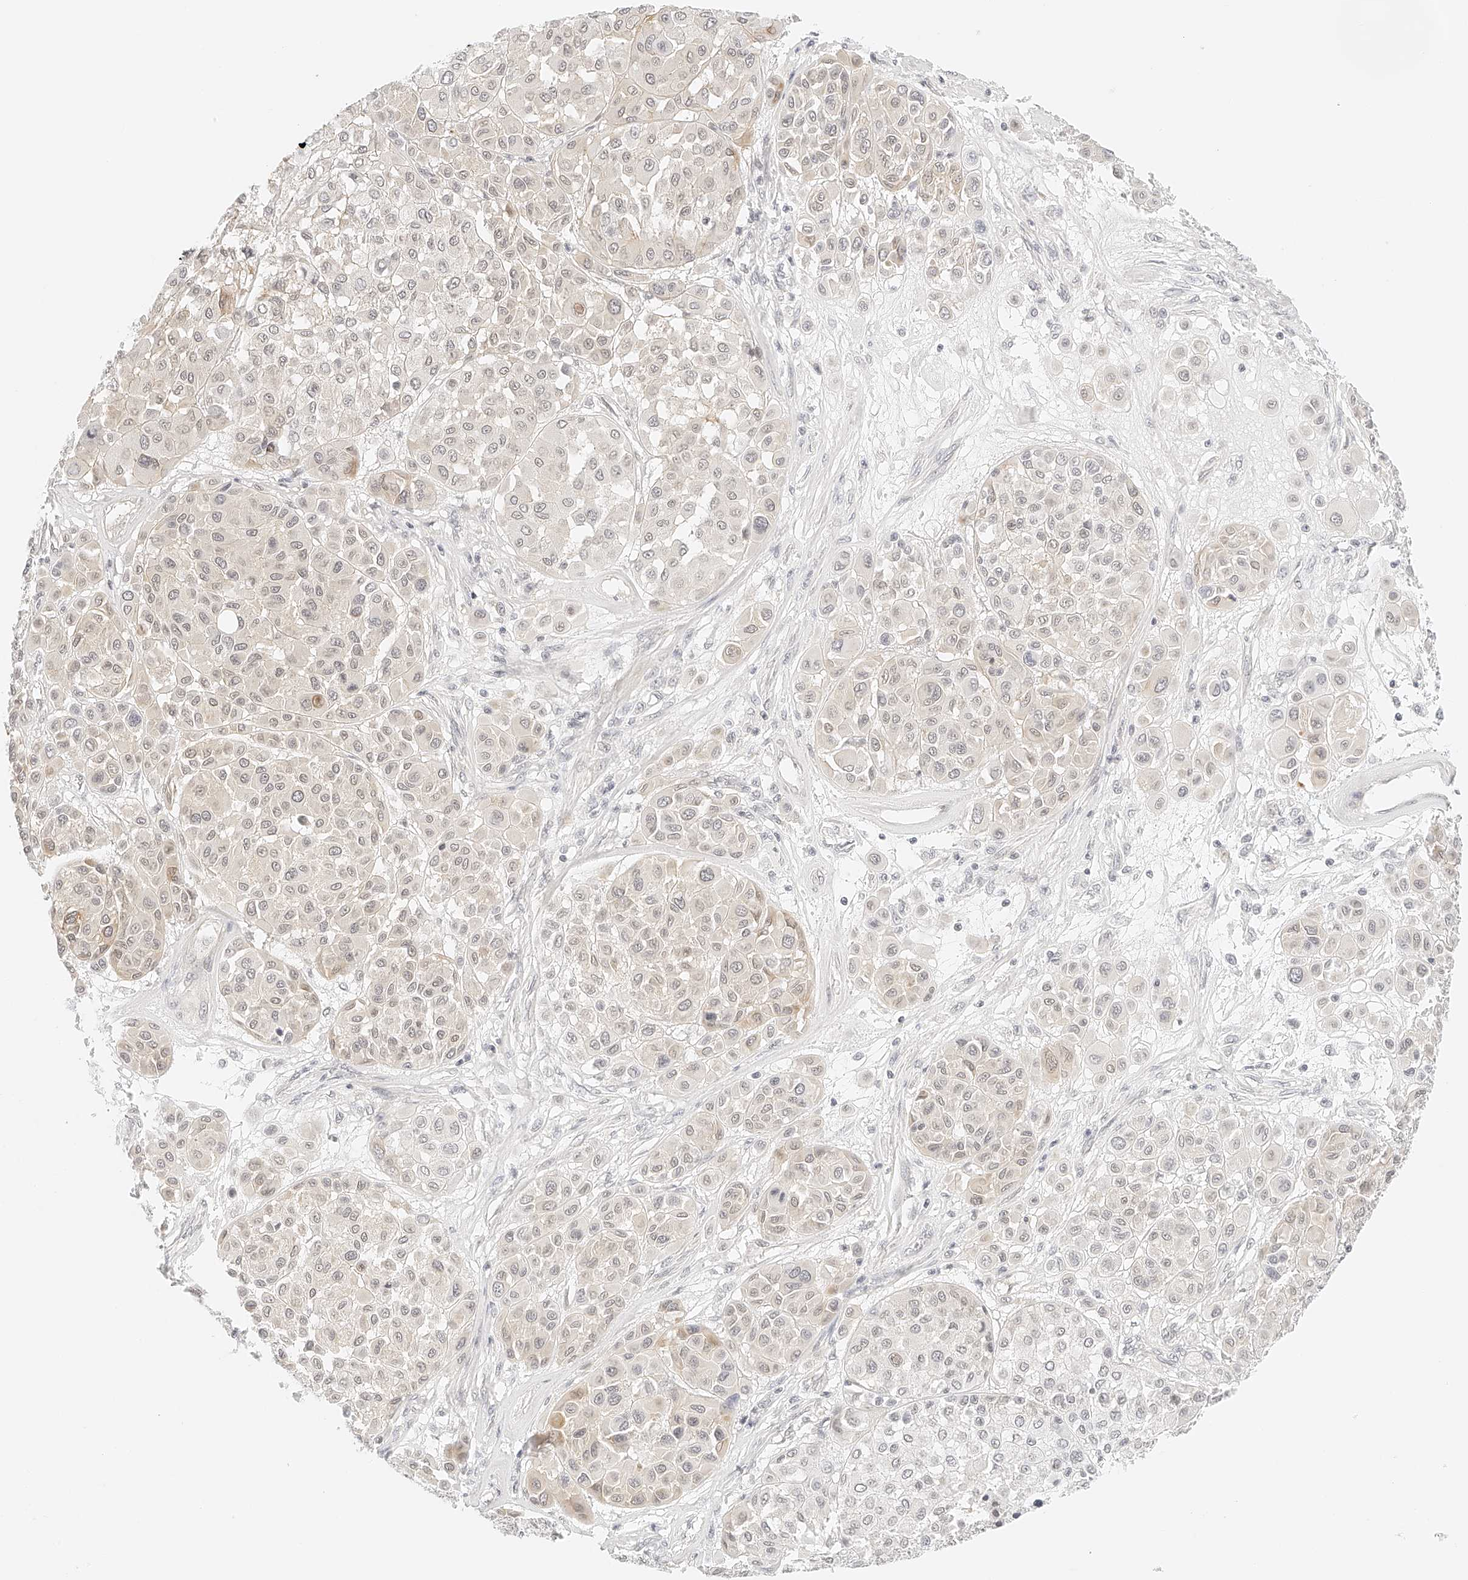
{"staining": {"intensity": "negative", "quantity": "none", "location": "none"}, "tissue": "melanoma", "cell_type": "Tumor cells", "image_type": "cancer", "snomed": [{"axis": "morphology", "description": "Malignant melanoma, Metastatic site"}, {"axis": "topography", "description": "Soft tissue"}], "caption": "DAB (3,3'-diaminobenzidine) immunohistochemical staining of human melanoma reveals no significant staining in tumor cells.", "gene": "ZFP69", "patient": {"sex": "male", "age": 41}}